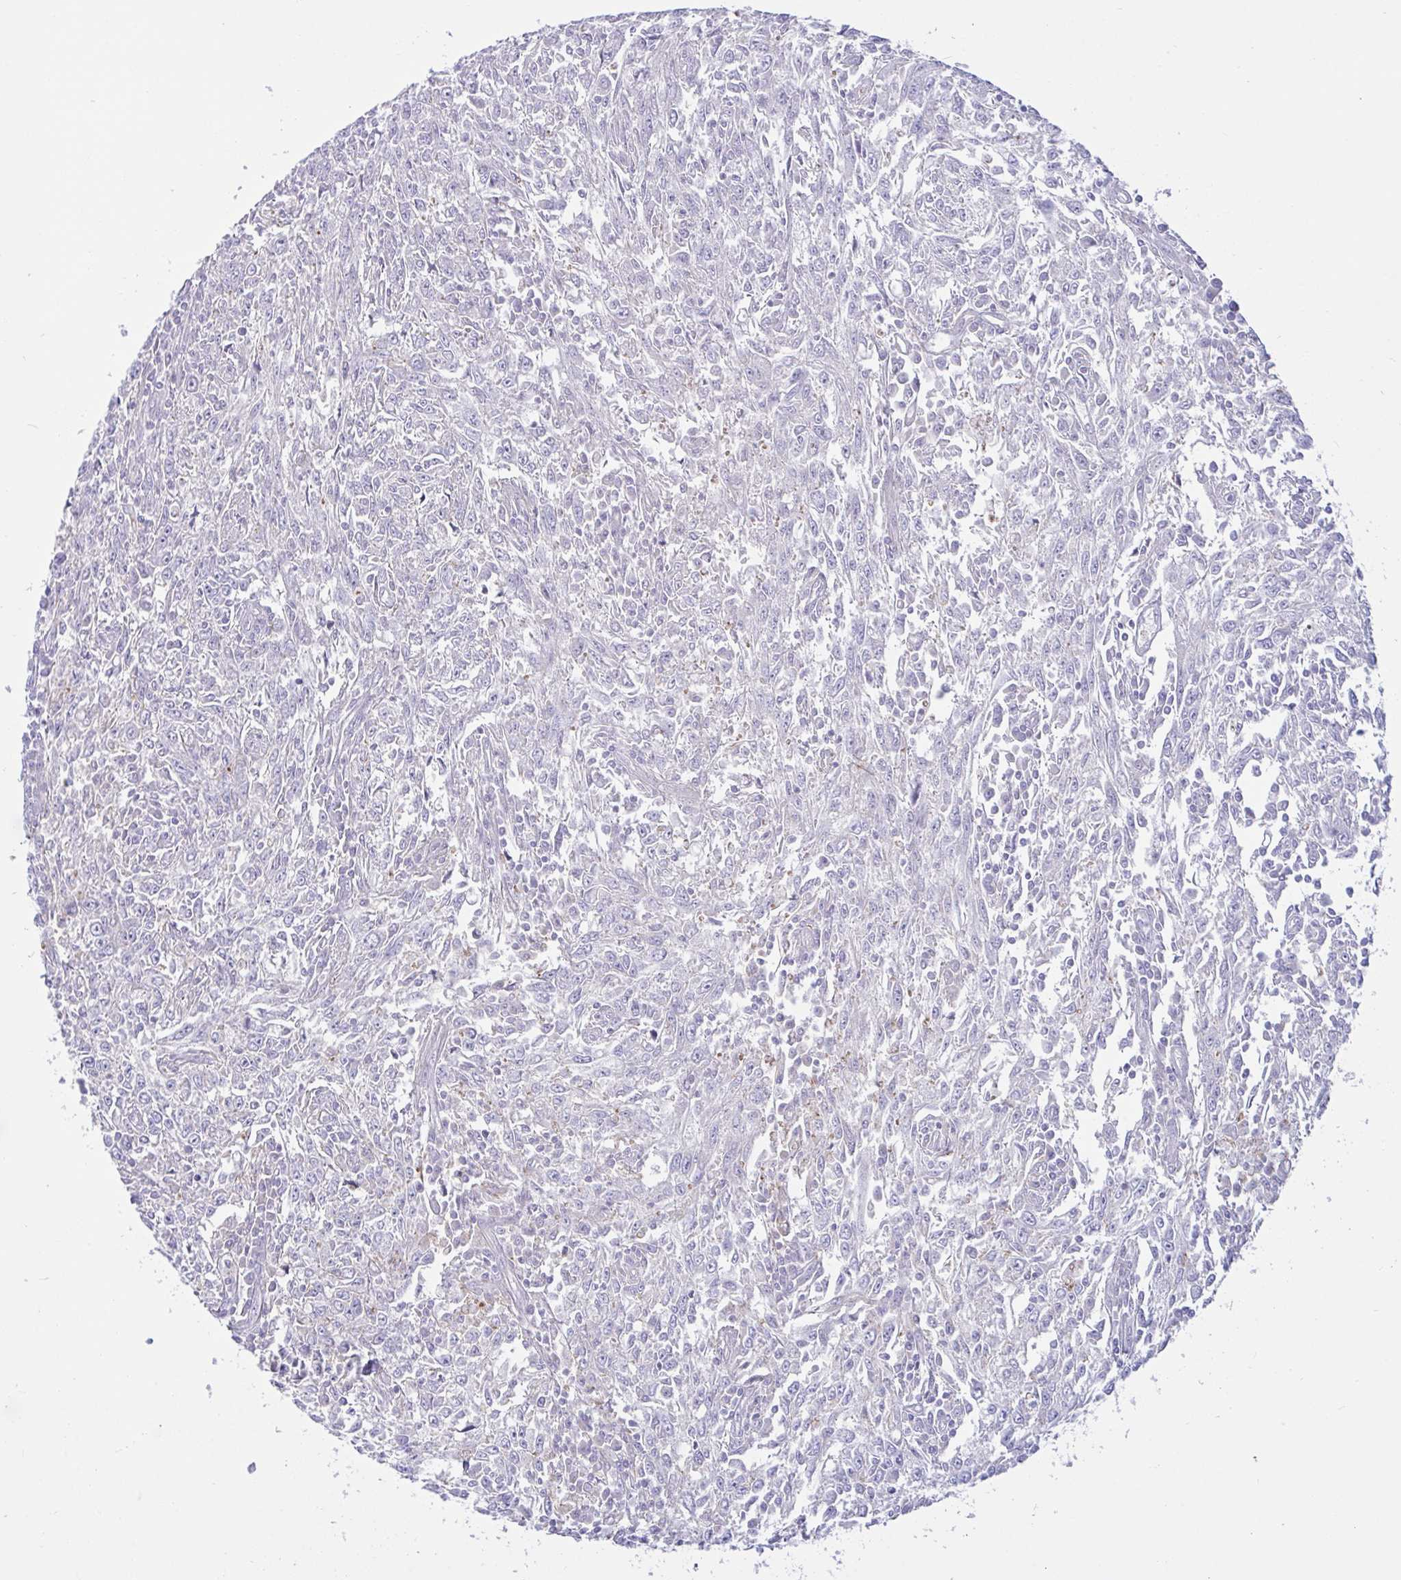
{"staining": {"intensity": "negative", "quantity": "none", "location": "none"}, "tissue": "breast cancer", "cell_type": "Tumor cells", "image_type": "cancer", "snomed": [{"axis": "morphology", "description": "Duct carcinoma"}, {"axis": "topography", "description": "Breast"}], "caption": "A micrograph of human breast cancer is negative for staining in tumor cells.", "gene": "OXLD1", "patient": {"sex": "female", "age": 50}}